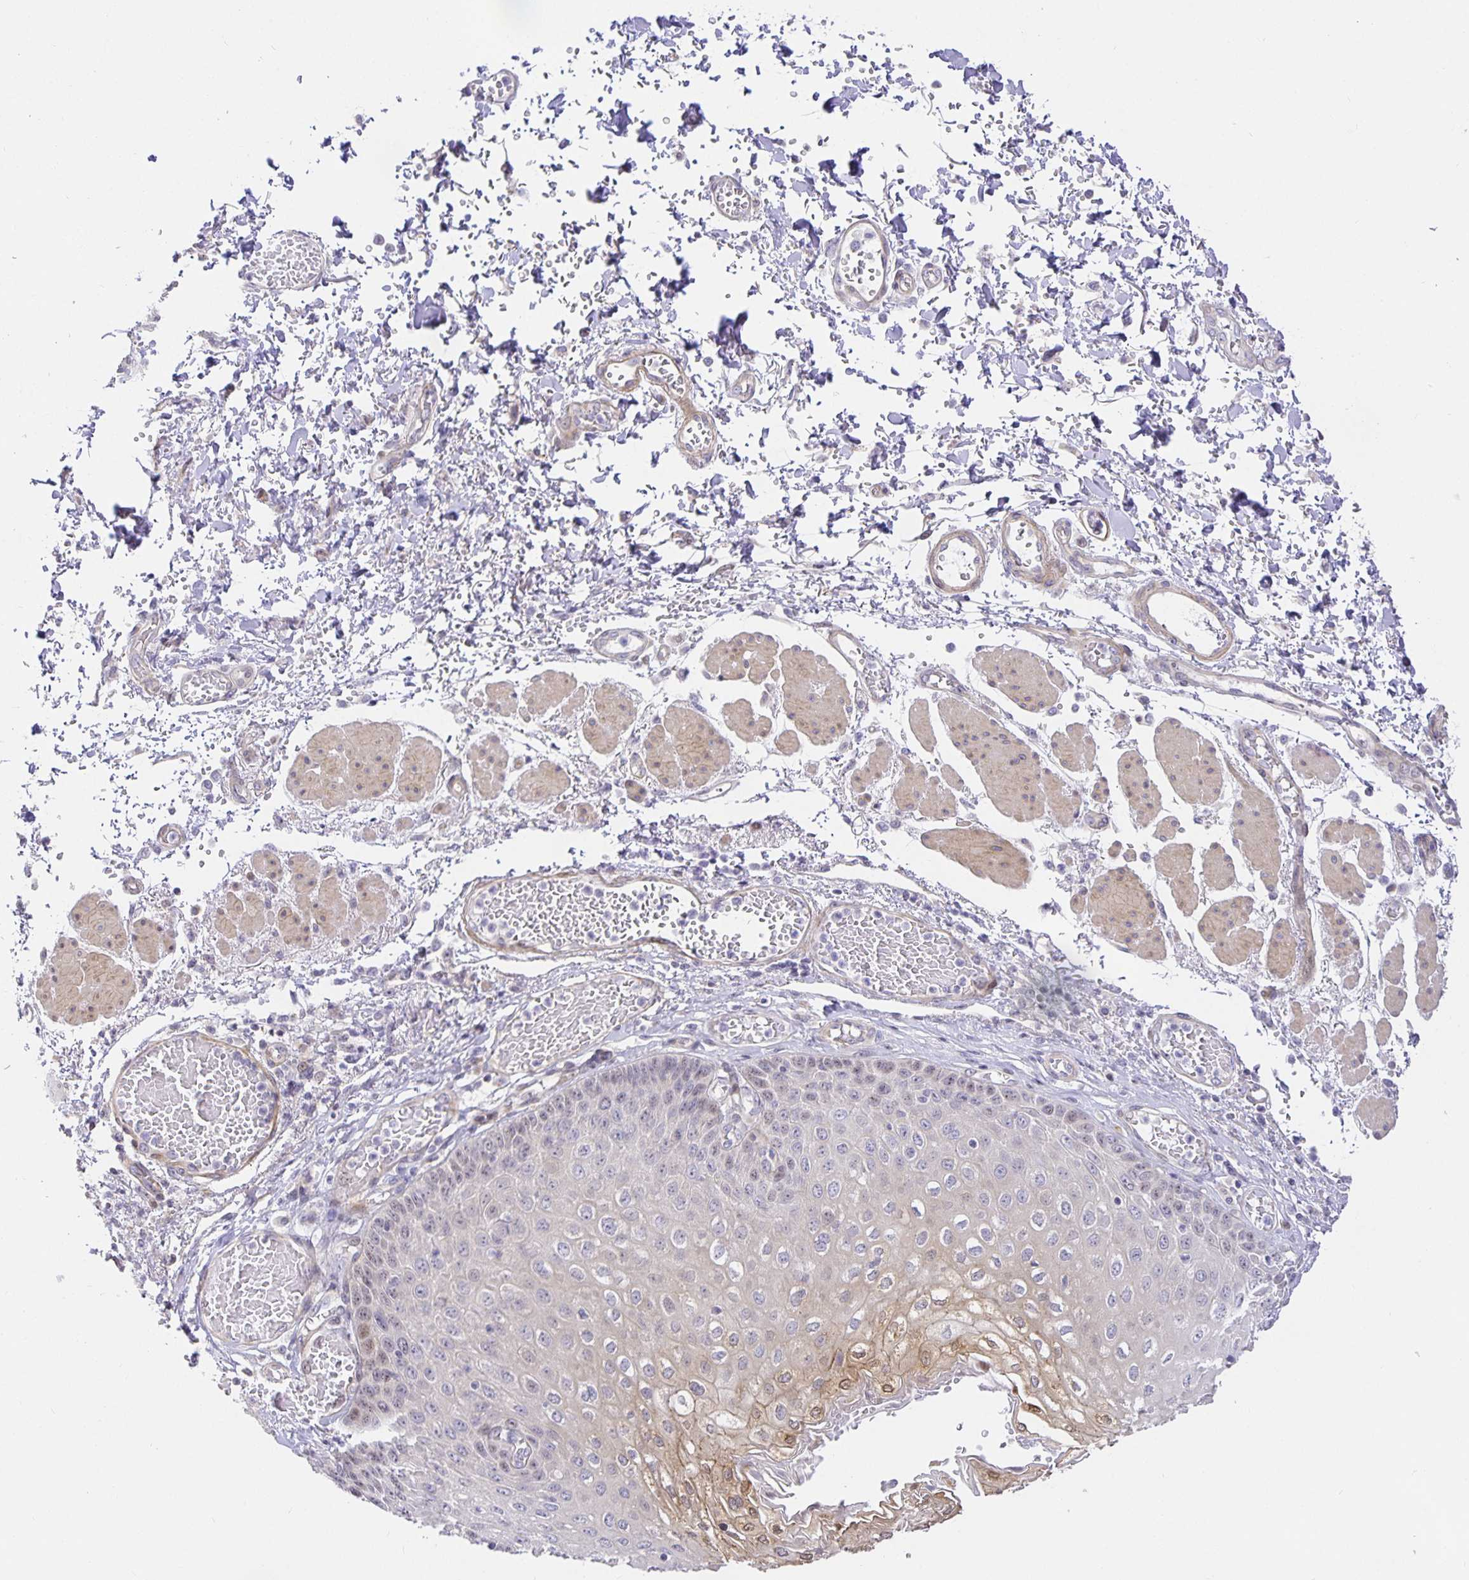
{"staining": {"intensity": "weak", "quantity": "25%-75%", "location": "cytoplasmic/membranous,nuclear"}, "tissue": "esophagus", "cell_type": "Squamous epithelial cells", "image_type": "normal", "snomed": [{"axis": "morphology", "description": "Normal tissue, NOS"}, {"axis": "morphology", "description": "Adenocarcinoma, NOS"}, {"axis": "topography", "description": "Esophagus"}], "caption": "A low amount of weak cytoplasmic/membranous,nuclear positivity is identified in approximately 25%-75% of squamous epithelial cells in benign esophagus.", "gene": "TJP3", "patient": {"sex": "male", "age": 81}}